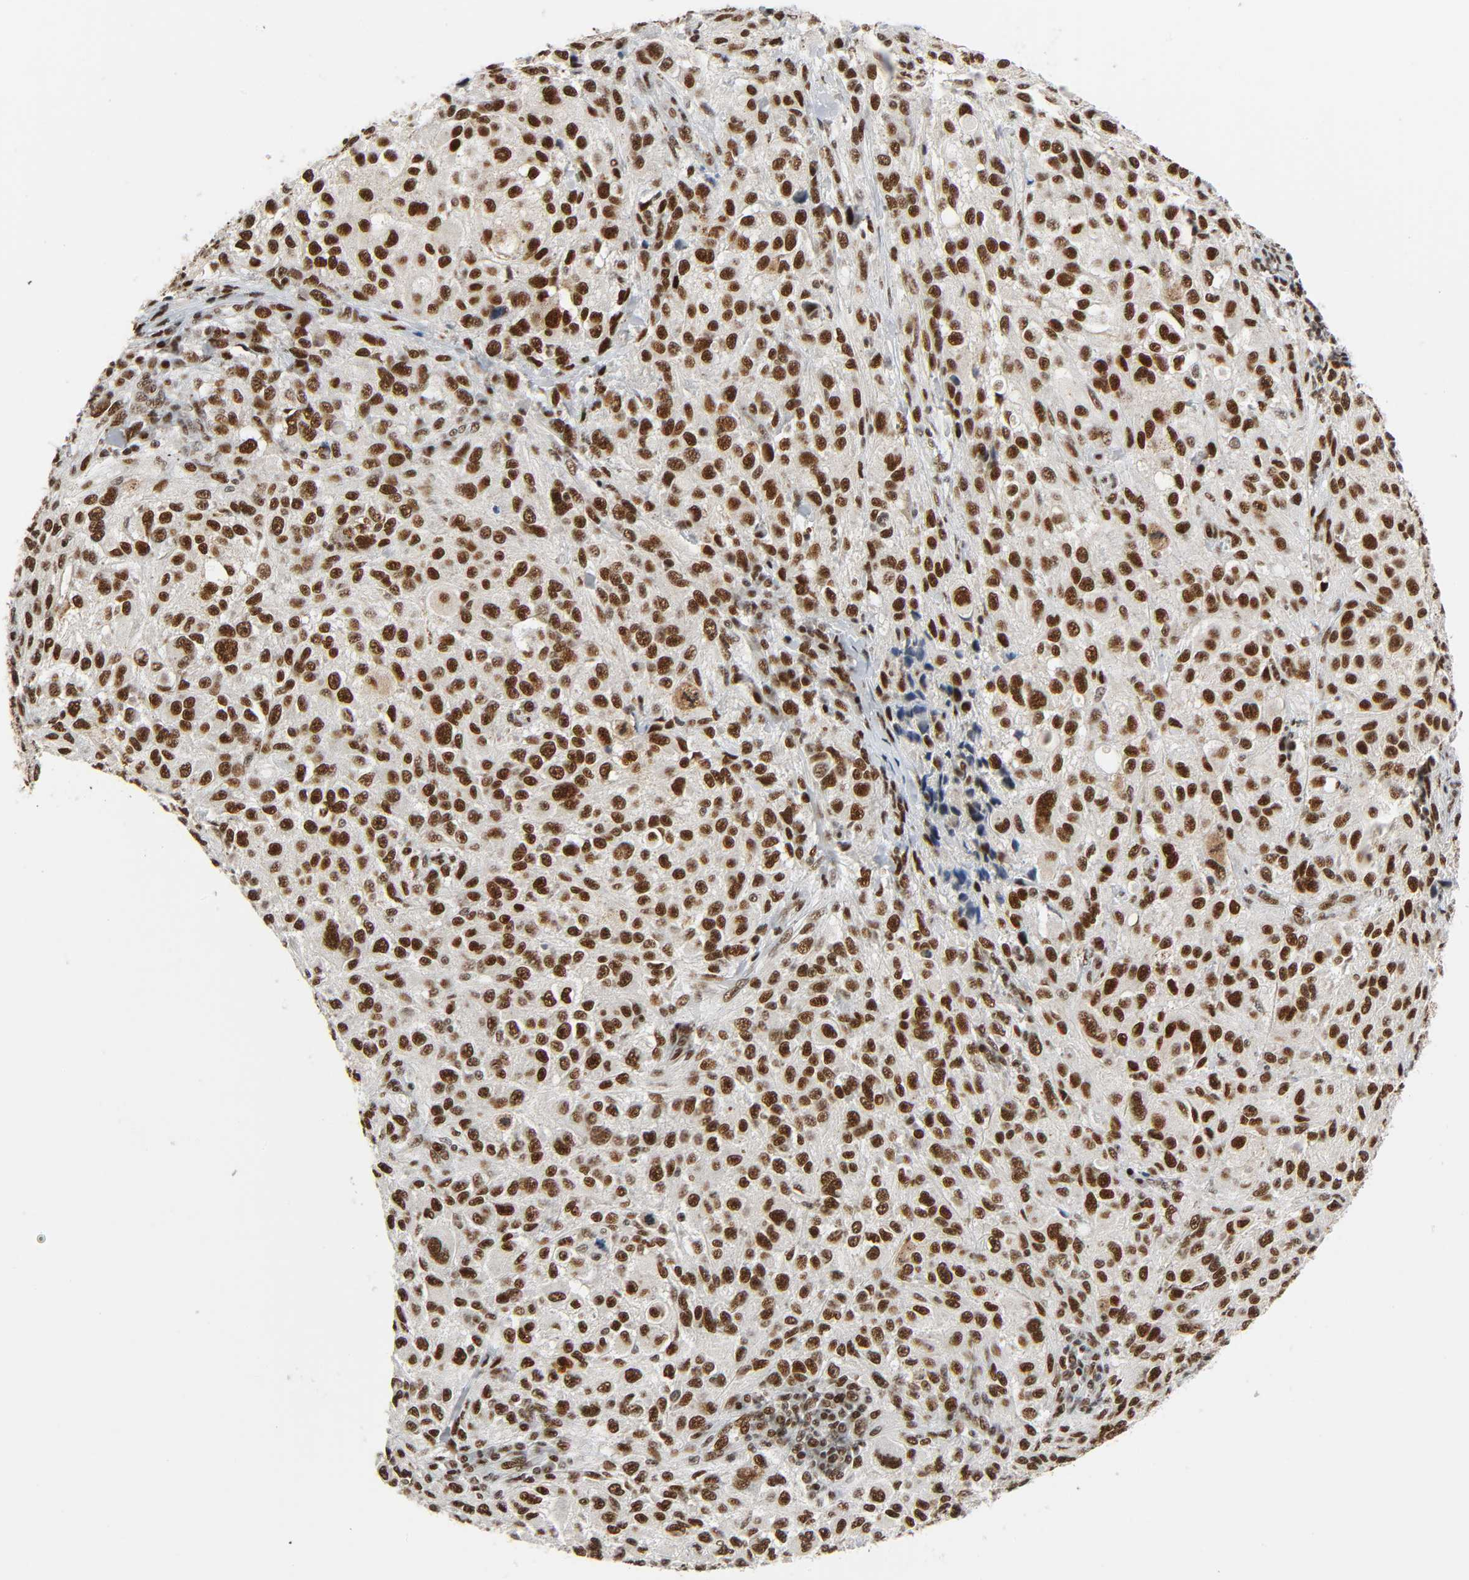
{"staining": {"intensity": "strong", "quantity": ">75%", "location": "nuclear"}, "tissue": "melanoma", "cell_type": "Tumor cells", "image_type": "cancer", "snomed": [{"axis": "morphology", "description": "Necrosis, NOS"}, {"axis": "morphology", "description": "Malignant melanoma, NOS"}, {"axis": "topography", "description": "Skin"}], "caption": "Protein staining reveals strong nuclear positivity in approximately >75% of tumor cells in melanoma.", "gene": "CDK9", "patient": {"sex": "female", "age": 87}}